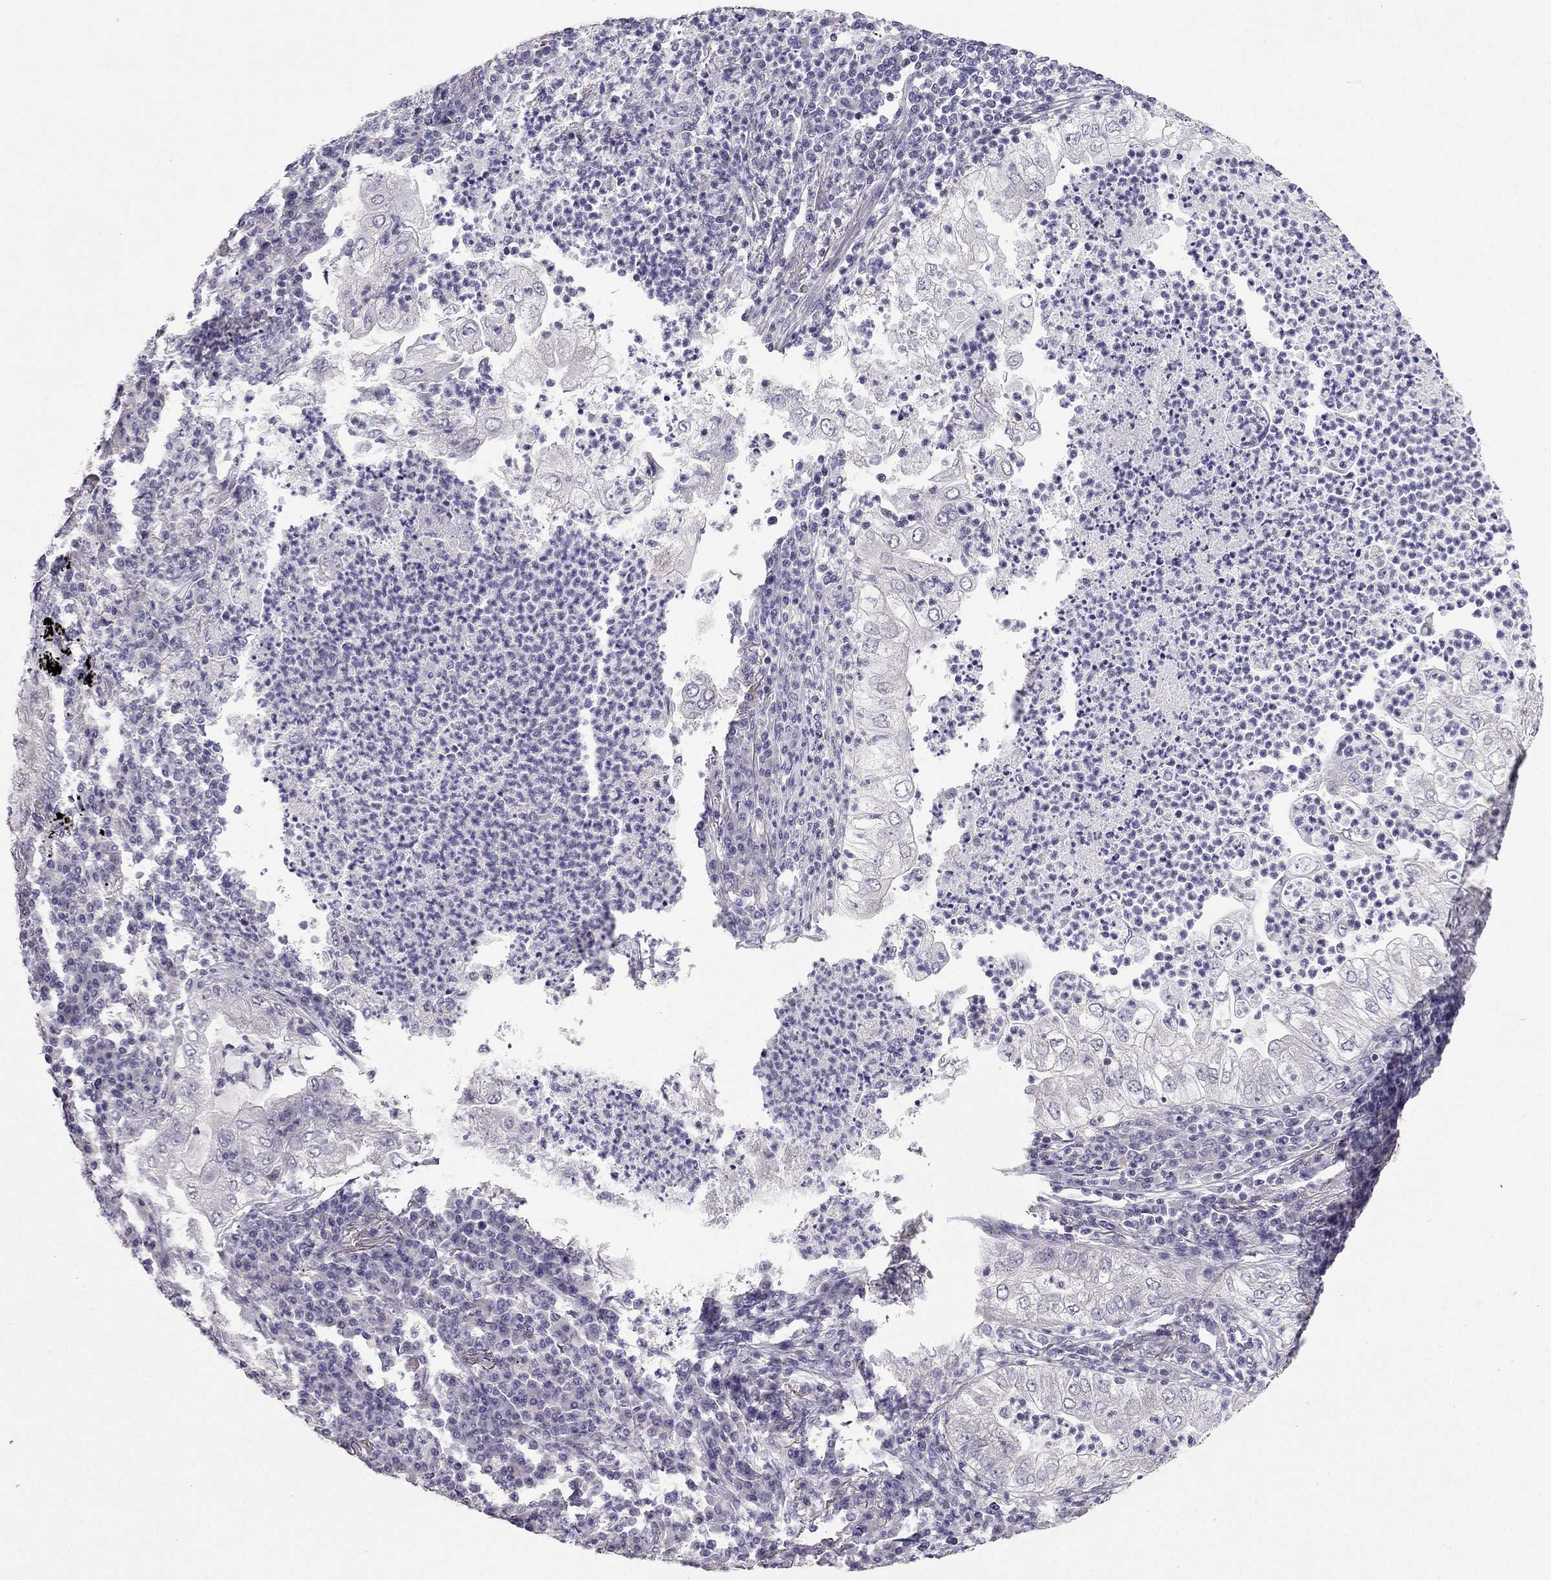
{"staining": {"intensity": "negative", "quantity": "none", "location": "none"}, "tissue": "lung cancer", "cell_type": "Tumor cells", "image_type": "cancer", "snomed": [{"axis": "morphology", "description": "Adenocarcinoma, NOS"}, {"axis": "topography", "description": "Lung"}], "caption": "Tumor cells are negative for brown protein staining in adenocarcinoma (lung). The staining was performed using DAB (3,3'-diaminobenzidine) to visualize the protein expression in brown, while the nuclei were stained in blue with hematoxylin (Magnification: 20x).", "gene": "HSFX1", "patient": {"sex": "female", "age": 73}}